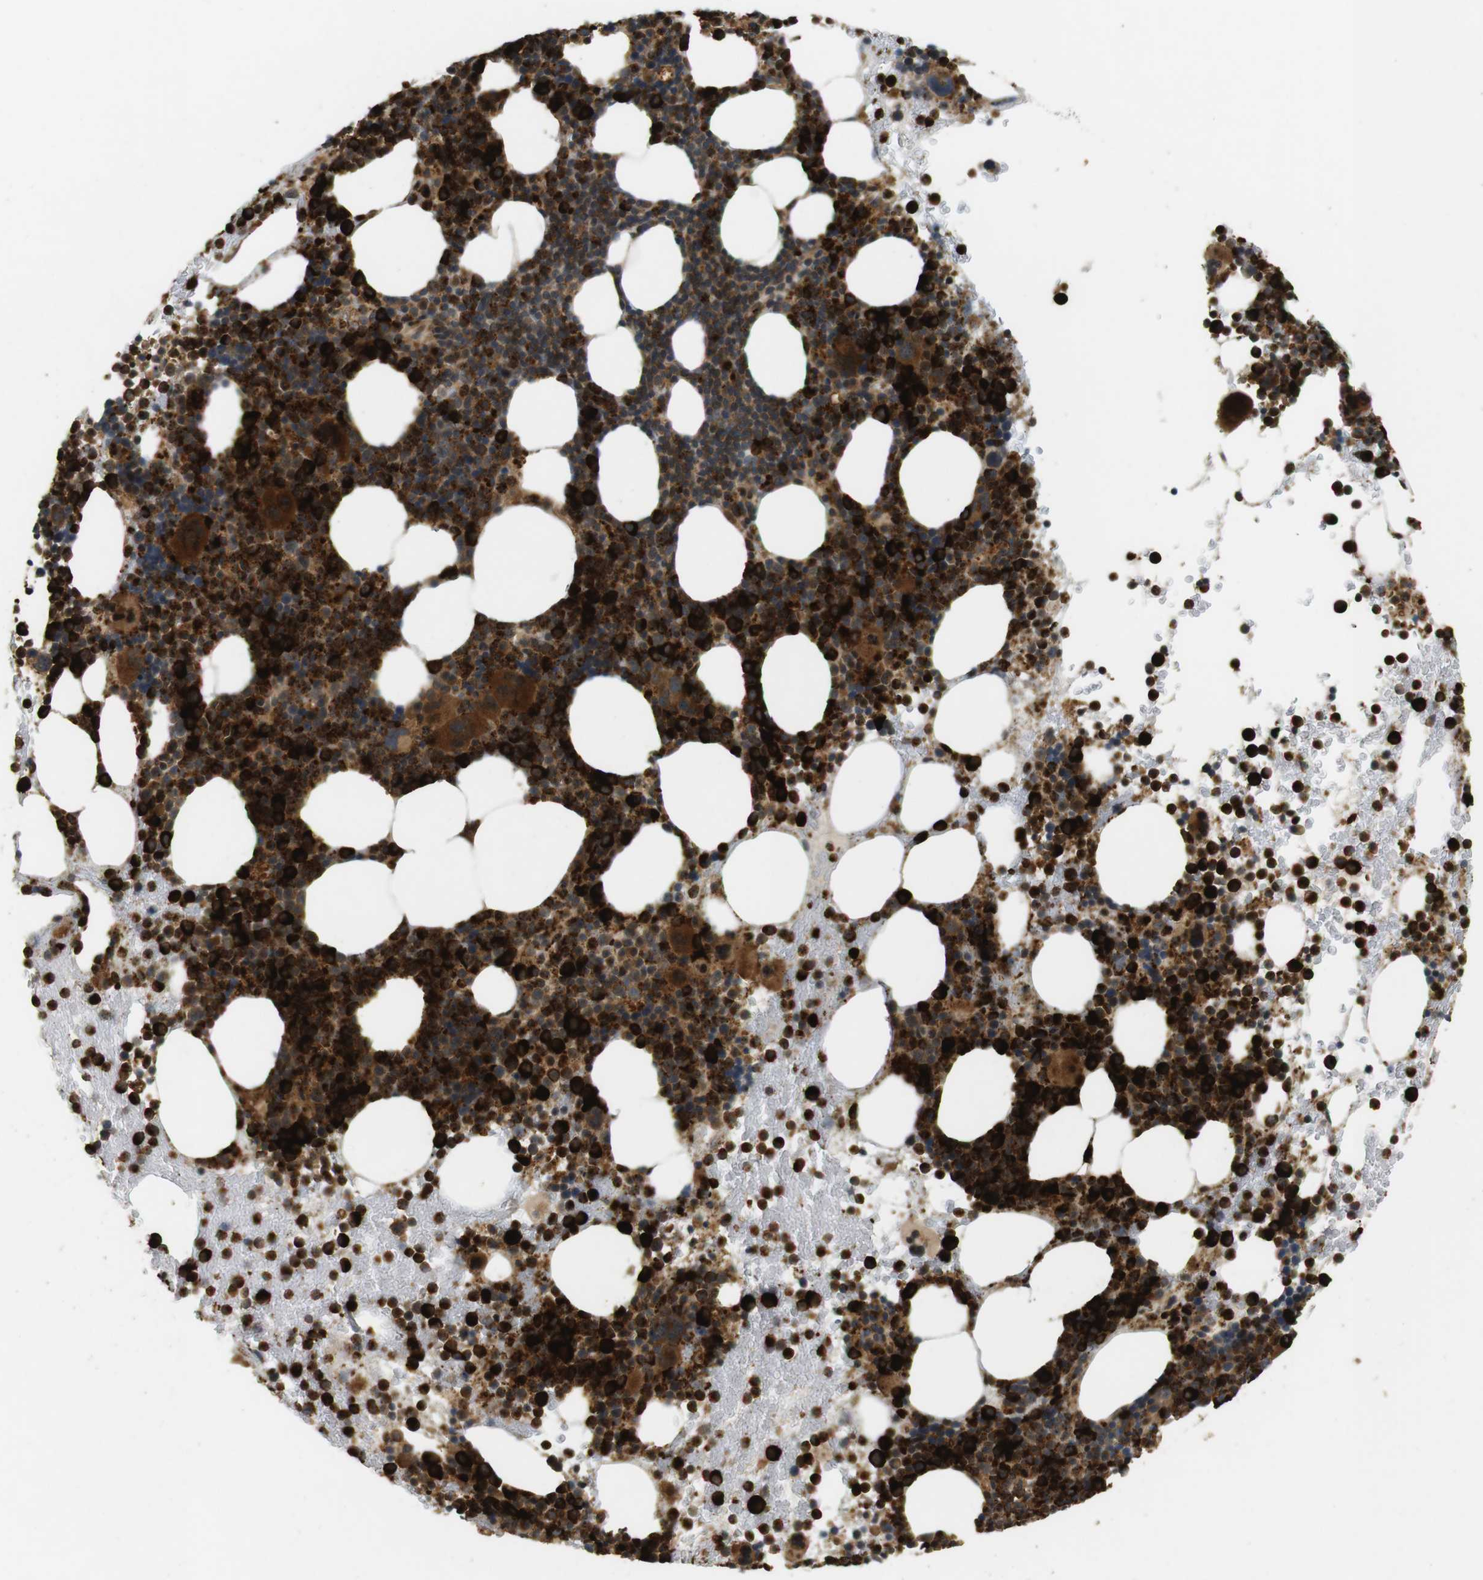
{"staining": {"intensity": "strong", "quantity": ">75%", "location": "cytoplasmic/membranous,nuclear"}, "tissue": "bone marrow", "cell_type": "Hematopoietic cells", "image_type": "normal", "snomed": [{"axis": "morphology", "description": "Normal tissue, NOS"}, {"axis": "morphology", "description": "Inflammation, NOS"}, {"axis": "topography", "description": "Bone marrow"}], "caption": "The photomicrograph shows staining of benign bone marrow, revealing strong cytoplasmic/membranous,nuclear protein positivity (brown color) within hematopoietic cells.", "gene": "TMX3", "patient": {"sex": "male", "age": 73}}